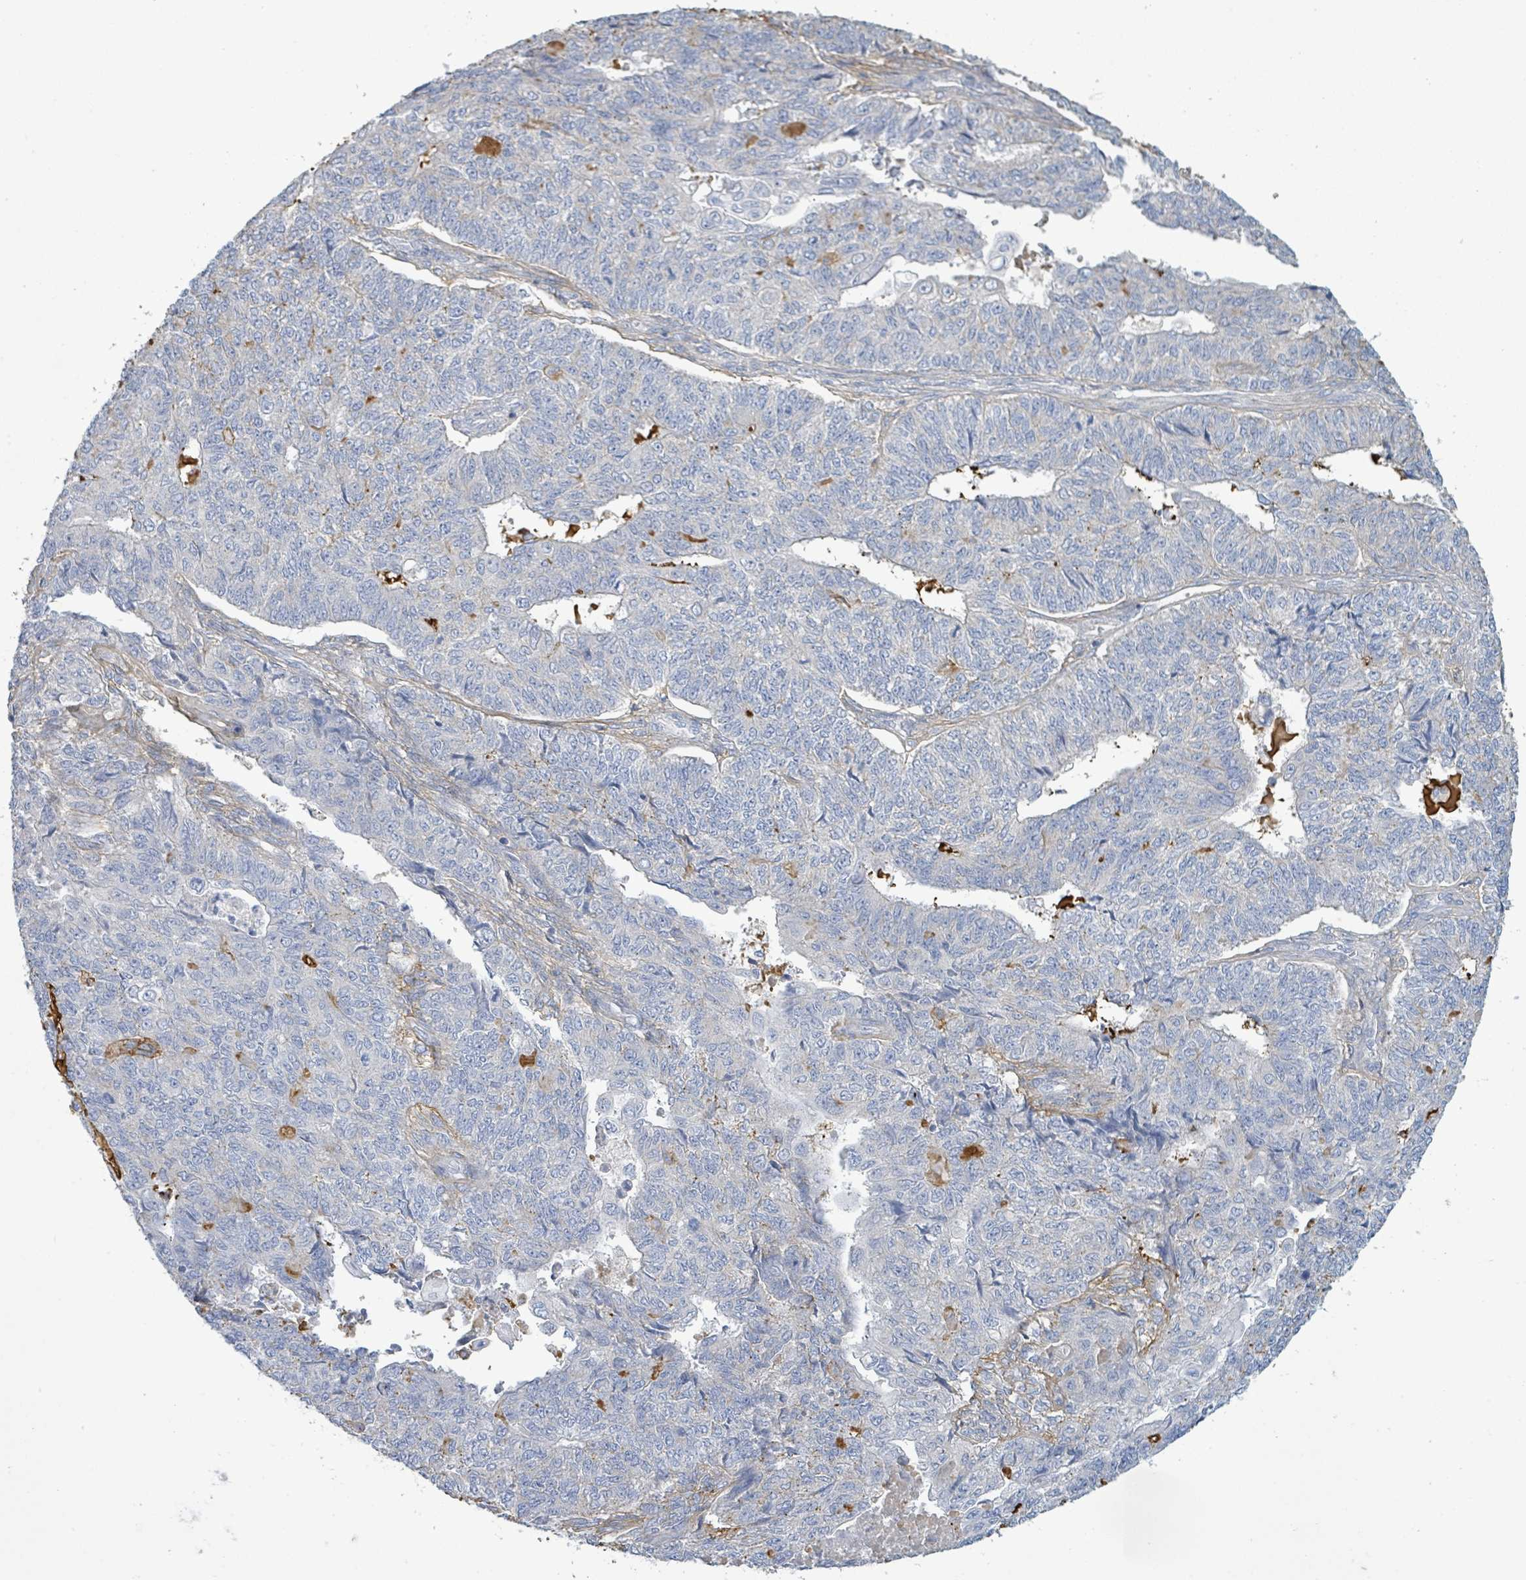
{"staining": {"intensity": "negative", "quantity": "none", "location": "none"}, "tissue": "endometrial cancer", "cell_type": "Tumor cells", "image_type": "cancer", "snomed": [{"axis": "morphology", "description": "Adenocarcinoma, NOS"}, {"axis": "topography", "description": "Endometrium"}], "caption": "High power microscopy histopathology image of an immunohistochemistry image of endometrial cancer (adenocarcinoma), revealing no significant expression in tumor cells. Nuclei are stained in blue.", "gene": "ALG12", "patient": {"sex": "female", "age": 32}}